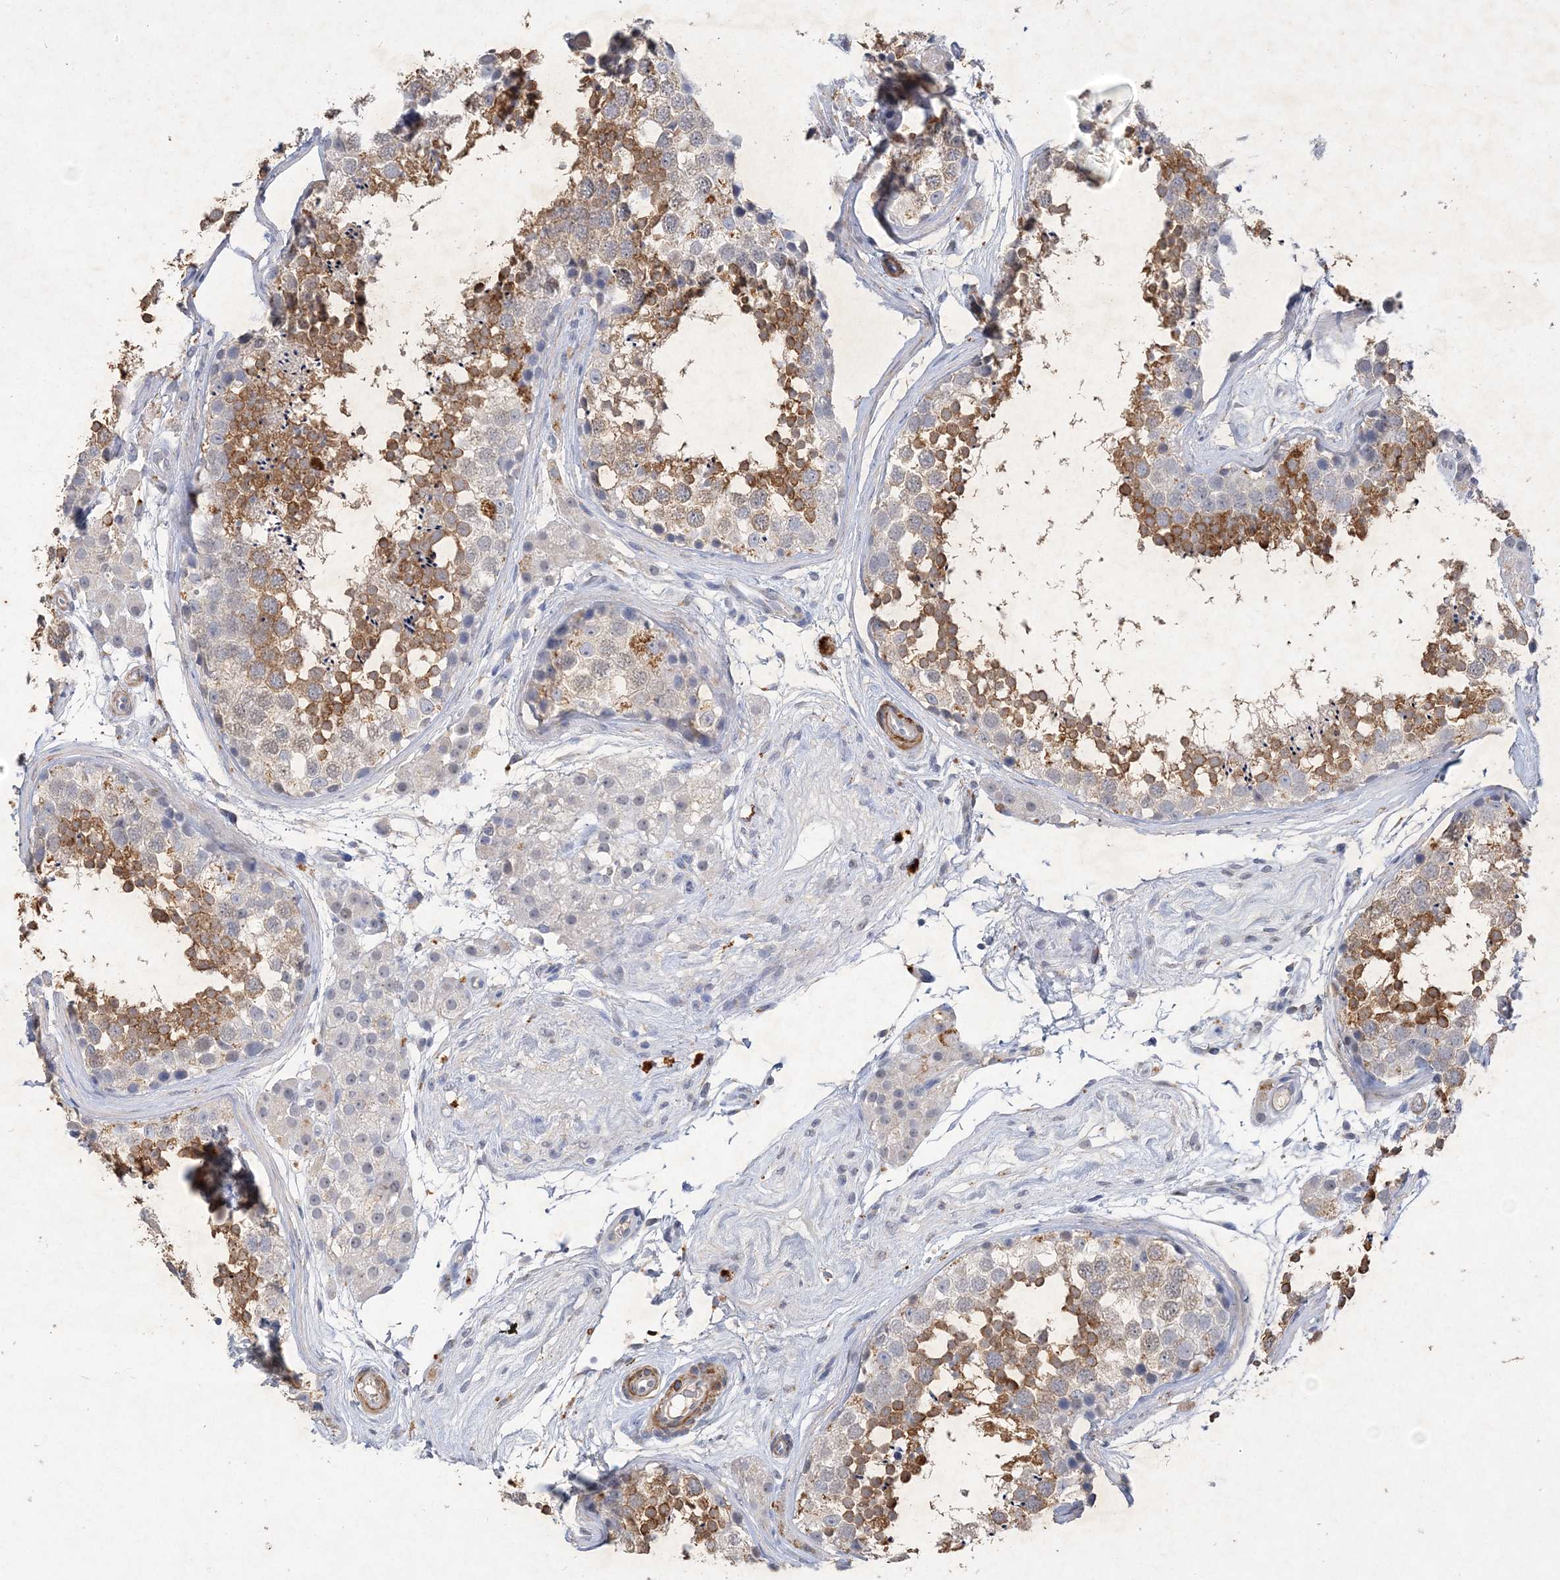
{"staining": {"intensity": "moderate", "quantity": ">75%", "location": "cytoplasmic/membranous"}, "tissue": "testis", "cell_type": "Cells in seminiferous ducts", "image_type": "normal", "snomed": [{"axis": "morphology", "description": "Normal tissue, NOS"}, {"axis": "topography", "description": "Testis"}], "caption": "Brown immunohistochemical staining in normal testis shows moderate cytoplasmic/membranous expression in approximately >75% of cells in seminiferous ducts. The staining is performed using DAB brown chromogen to label protein expression. The nuclei are counter-stained blue using hematoxylin.", "gene": "C11orf58", "patient": {"sex": "male", "age": 56}}